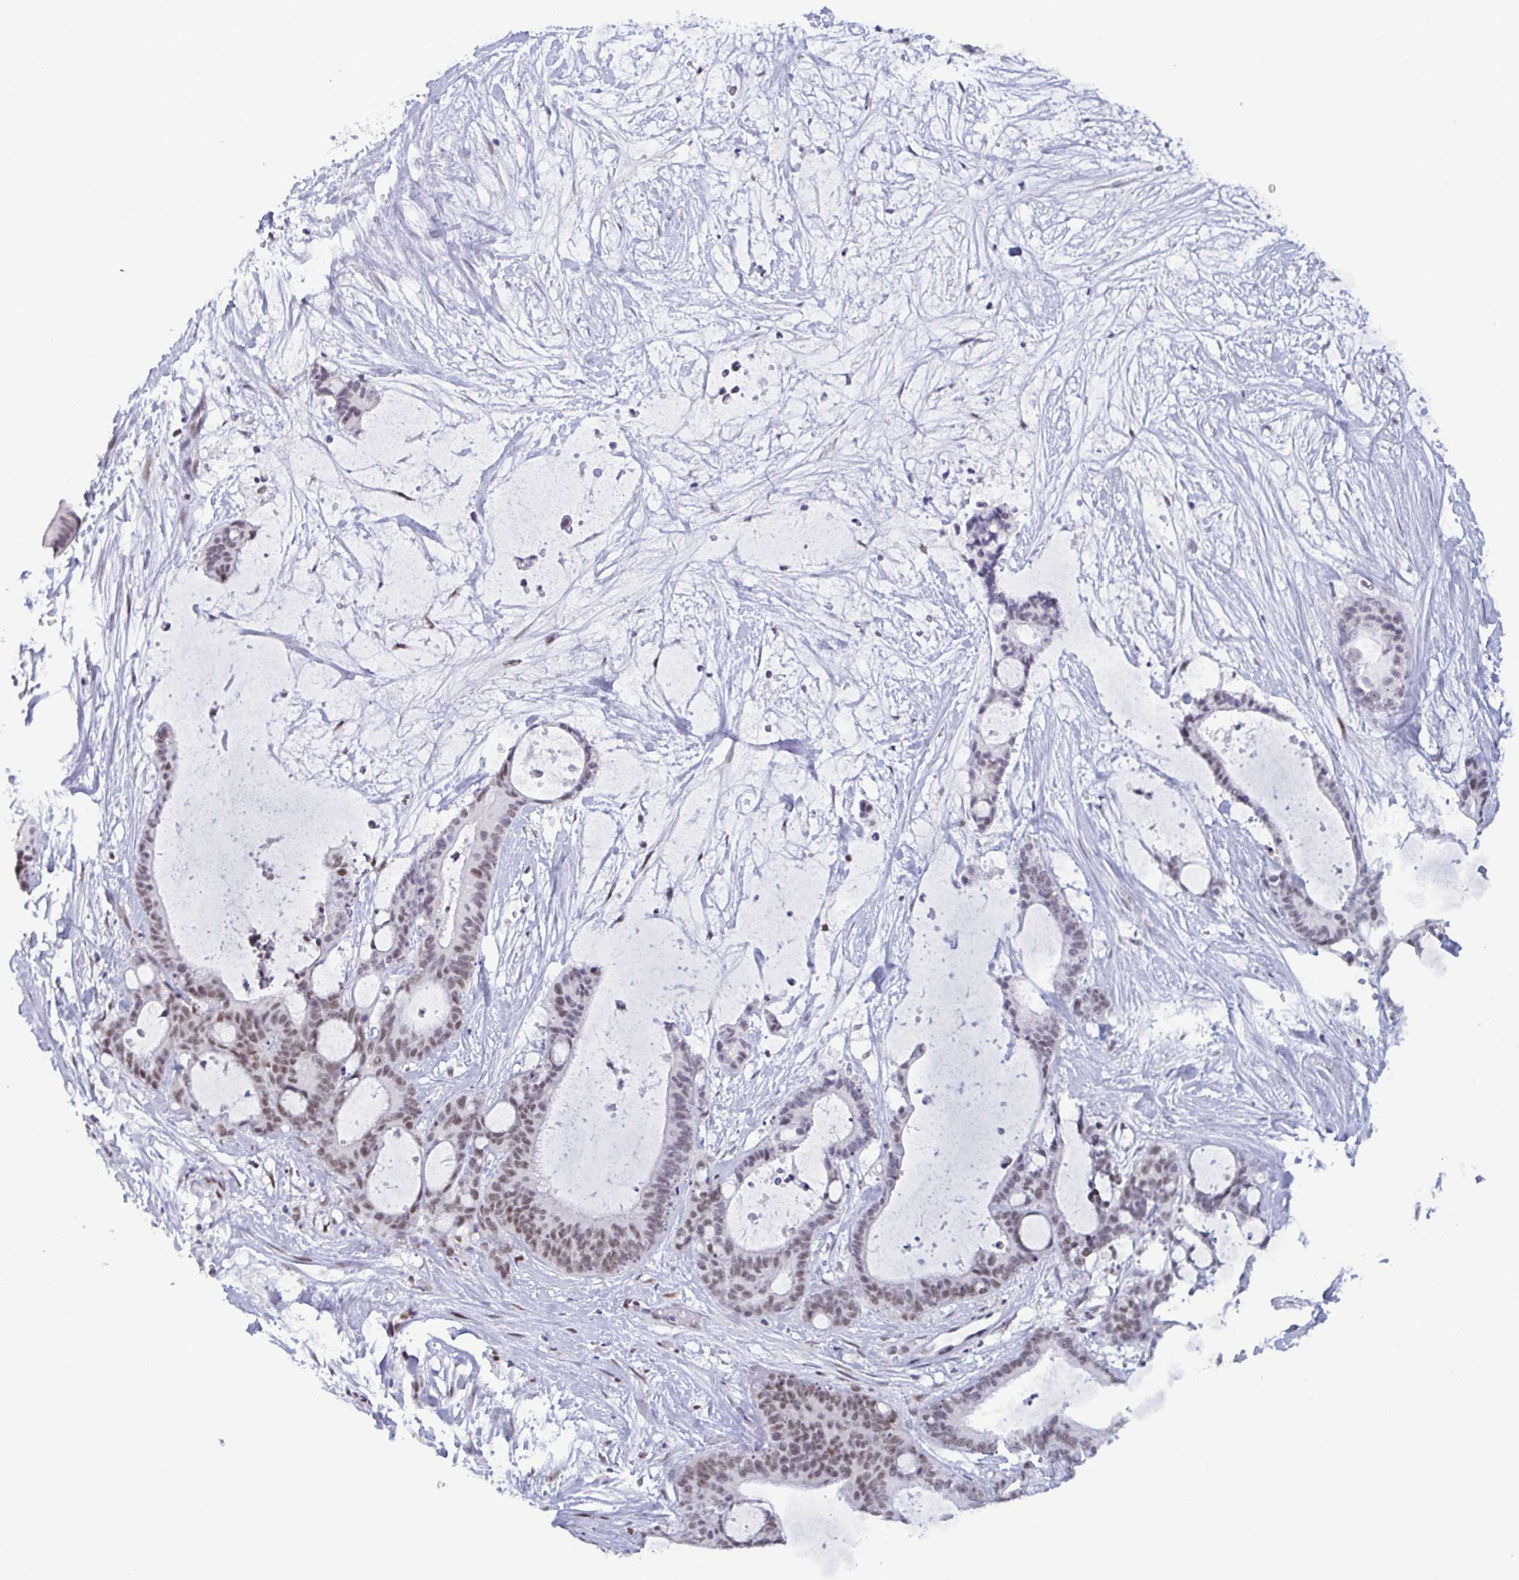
{"staining": {"intensity": "weak", "quantity": "25%-75%", "location": "nuclear"}, "tissue": "liver cancer", "cell_type": "Tumor cells", "image_type": "cancer", "snomed": [{"axis": "morphology", "description": "Normal tissue, NOS"}, {"axis": "morphology", "description": "Cholangiocarcinoma"}, {"axis": "topography", "description": "Liver"}, {"axis": "topography", "description": "Peripheral nerve tissue"}], "caption": "Protein expression analysis of liver cholangiocarcinoma demonstrates weak nuclear positivity in approximately 25%-75% of tumor cells. (brown staining indicates protein expression, while blue staining denotes nuclei).", "gene": "PPP1R10", "patient": {"sex": "female", "age": 73}}